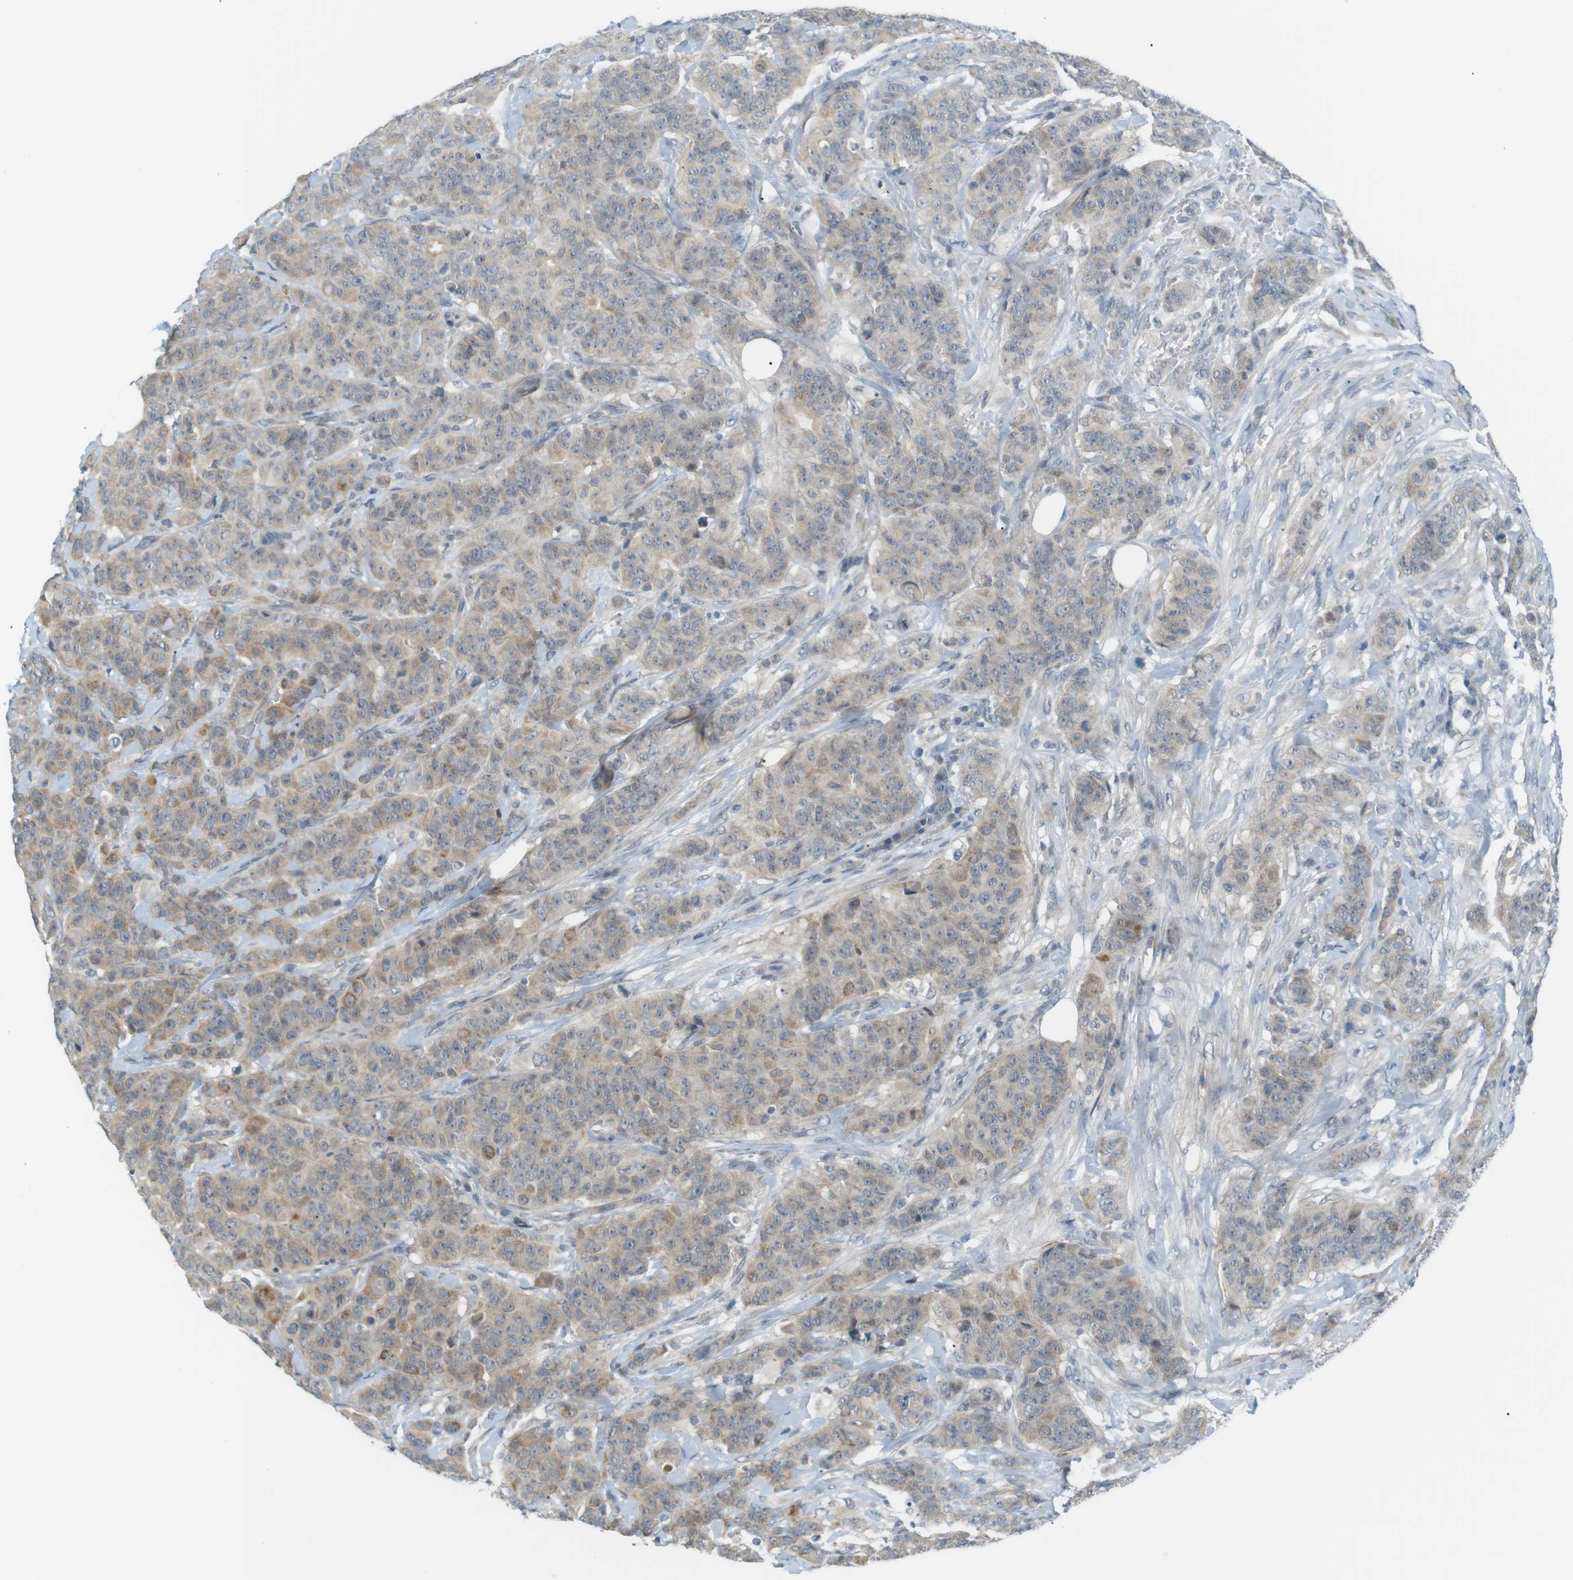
{"staining": {"intensity": "weak", "quantity": ">75%", "location": "cytoplasmic/membranous"}, "tissue": "breast cancer", "cell_type": "Tumor cells", "image_type": "cancer", "snomed": [{"axis": "morphology", "description": "Normal tissue, NOS"}, {"axis": "morphology", "description": "Duct carcinoma"}, {"axis": "topography", "description": "Breast"}], "caption": "The image shows a brown stain indicating the presence of a protein in the cytoplasmic/membranous of tumor cells in breast cancer.", "gene": "RTN3", "patient": {"sex": "female", "age": 40}}